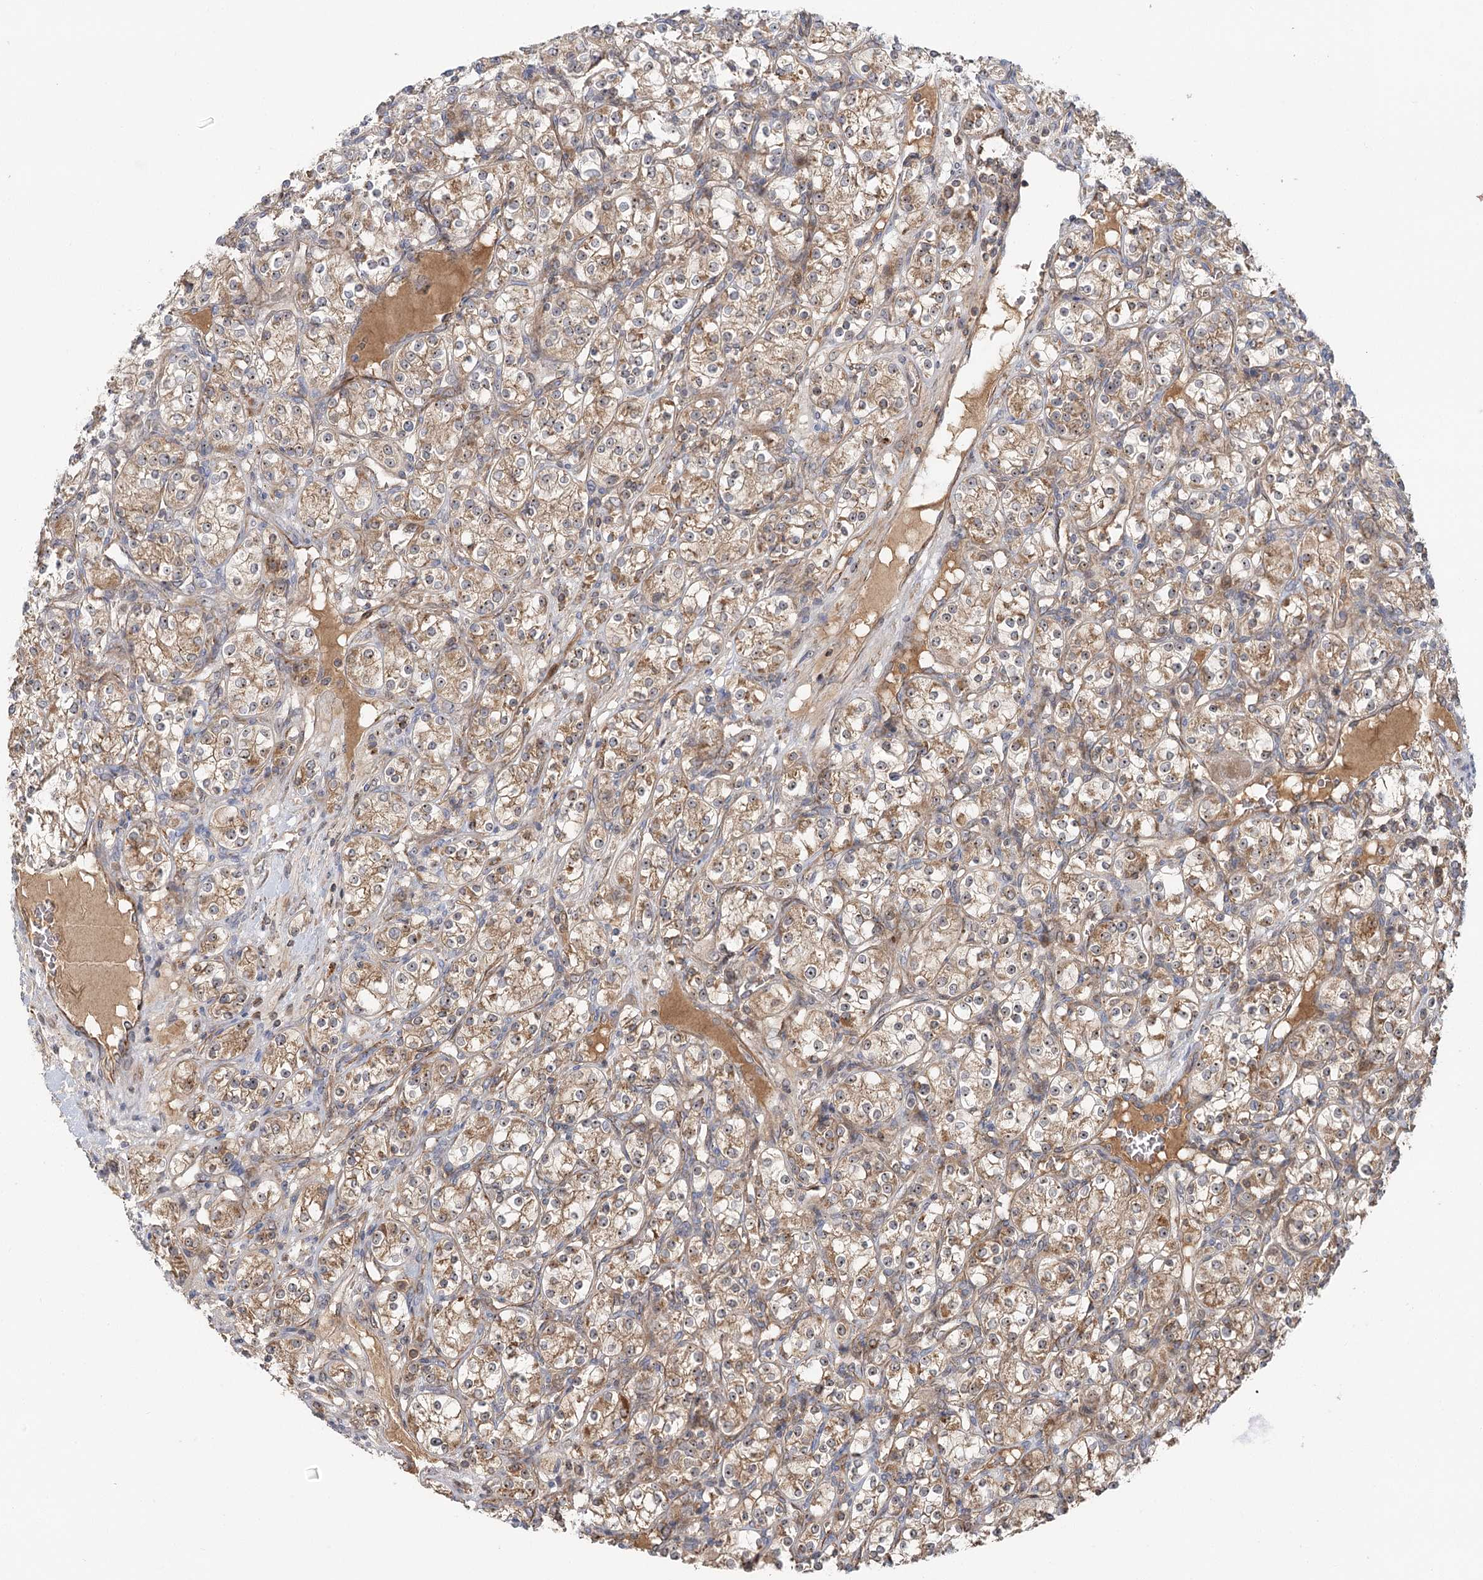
{"staining": {"intensity": "moderate", "quantity": ">75%", "location": "cytoplasmic/membranous,nuclear"}, "tissue": "renal cancer", "cell_type": "Tumor cells", "image_type": "cancer", "snomed": [{"axis": "morphology", "description": "Adenocarcinoma, NOS"}, {"axis": "topography", "description": "Kidney"}], "caption": "Protein expression analysis of human renal adenocarcinoma reveals moderate cytoplasmic/membranous and nuclear positivity in approximately >75% of tumor cells.", "gene": "RAPGEF6", "patient": {"sex": "male", "age": 77}}